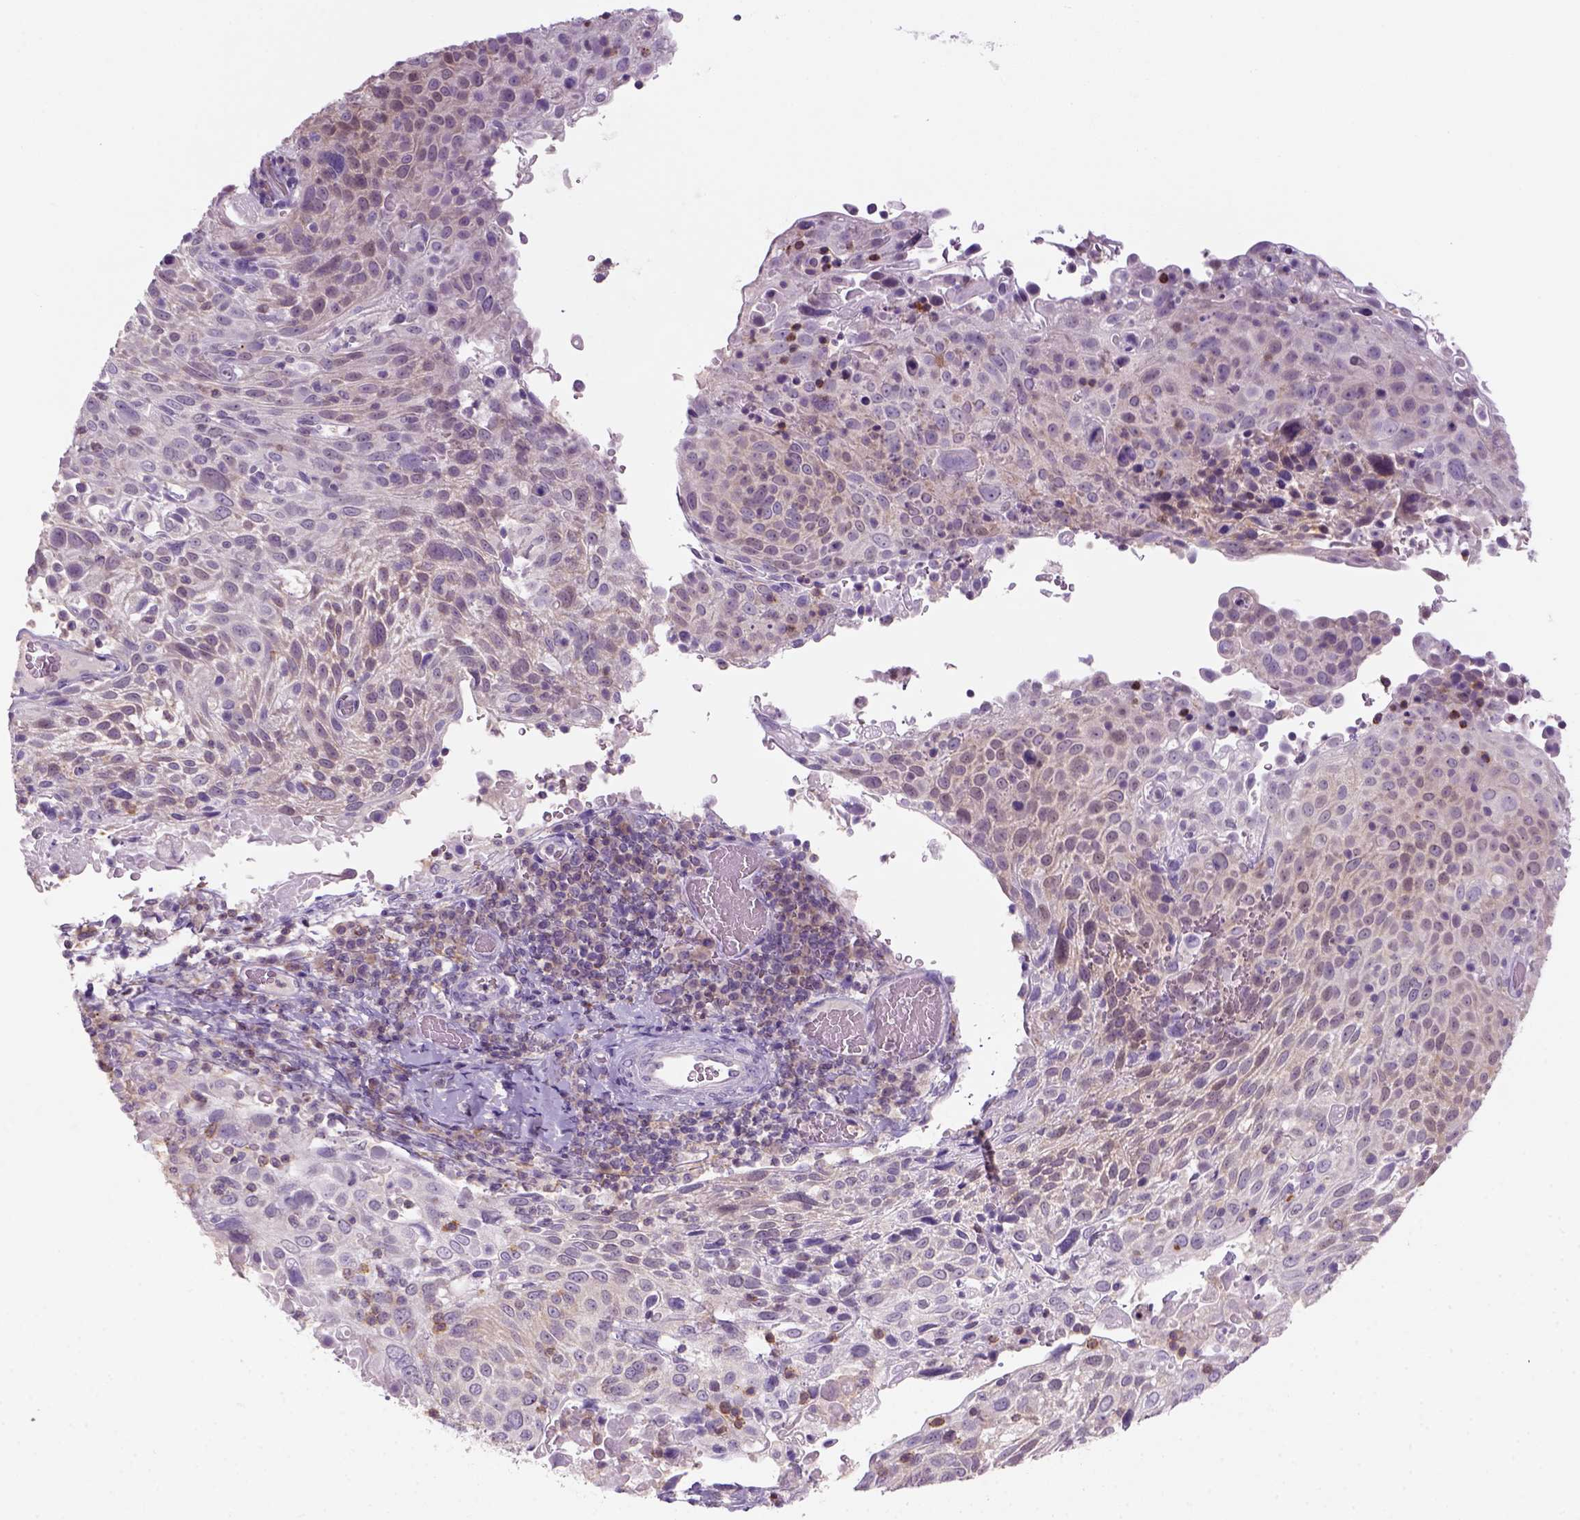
{"staining": {"intensity": "negative", "quantity": "none", "location": "none"}, "tissue": "cervical cancer", "cell_type": "Tumor cells", "image_type": "cancer", "snomed": [{"axis": "morphology", "description": "Squamous cell carcinoma, NOS"}, {"axis": "topography", "description": "Cervix"}], "caption": "A histopathology image of human cervical cancer (squamous cell carcinoma) is negative for staining in tumor cells. (Immunohistochemistry (ihc), brightfield microscopy, high magnification).", "gene": "GOT1", "patient": {"sex": "female", "age": 61}}